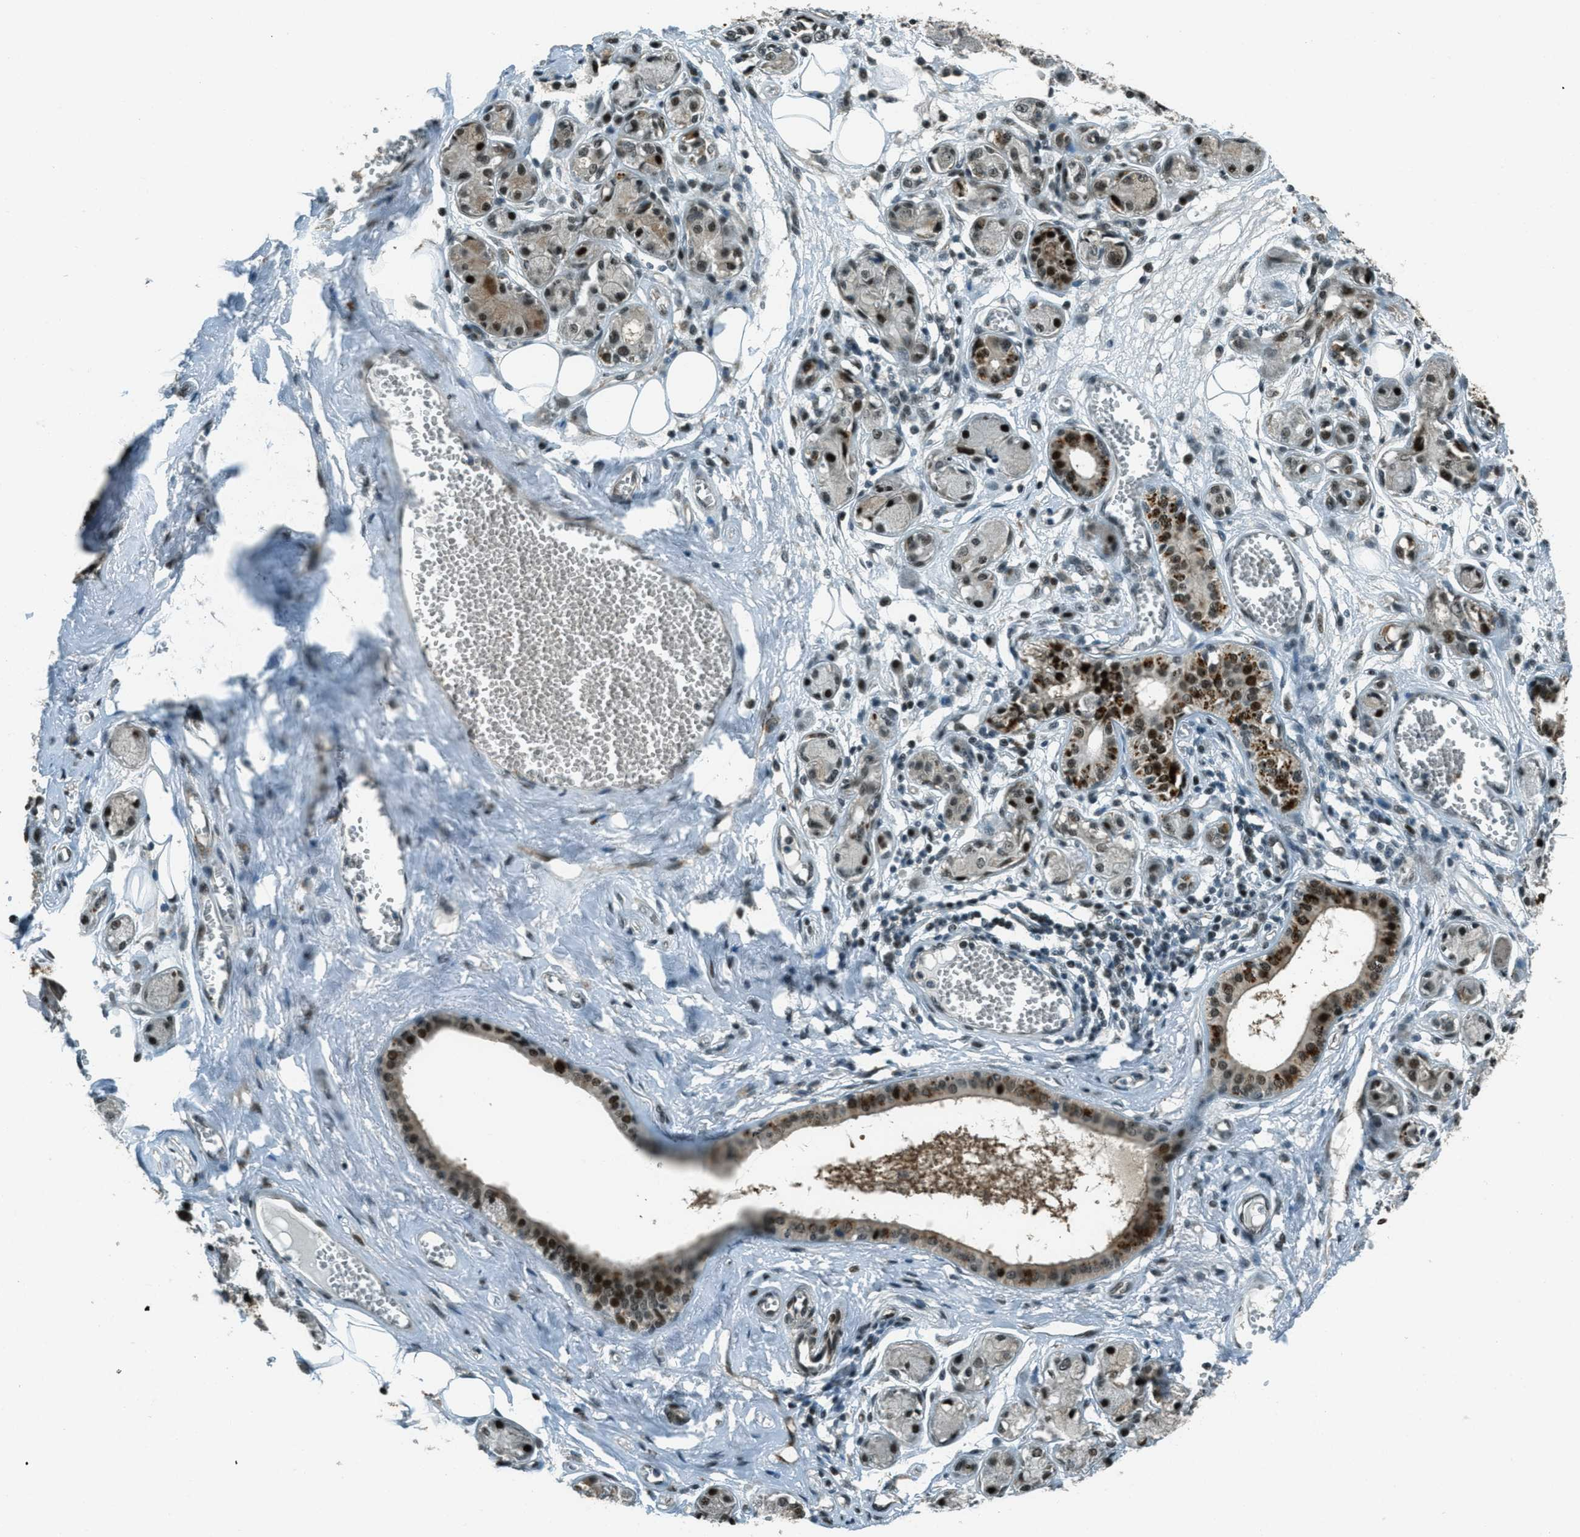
{"staining": {"intensity": "moderate", "quantity": ">75%", "location": "nuclear"}, "tissue": "adipose tissue", "cell_type": "Adipocytes", "image_type": "normal", "snomed": [{"axis": "morphology", "description": "Normal tissue, NOS"}, {"axis": "morphology", "description": "Inflammation, NOS"}, {"axis": "topography", "description": "Salivary gland"}, {"axis": "topography", "description": "Peripheral nerve tissue"}], "caption": "This image reveals immunohistochemistry staining of unremarkable adipose tissue, with medium moderate nuclear positivity in about >75% of adipocytes.", "gene": "TARDBP", "patient": {"sex": "female", "age": 75}}